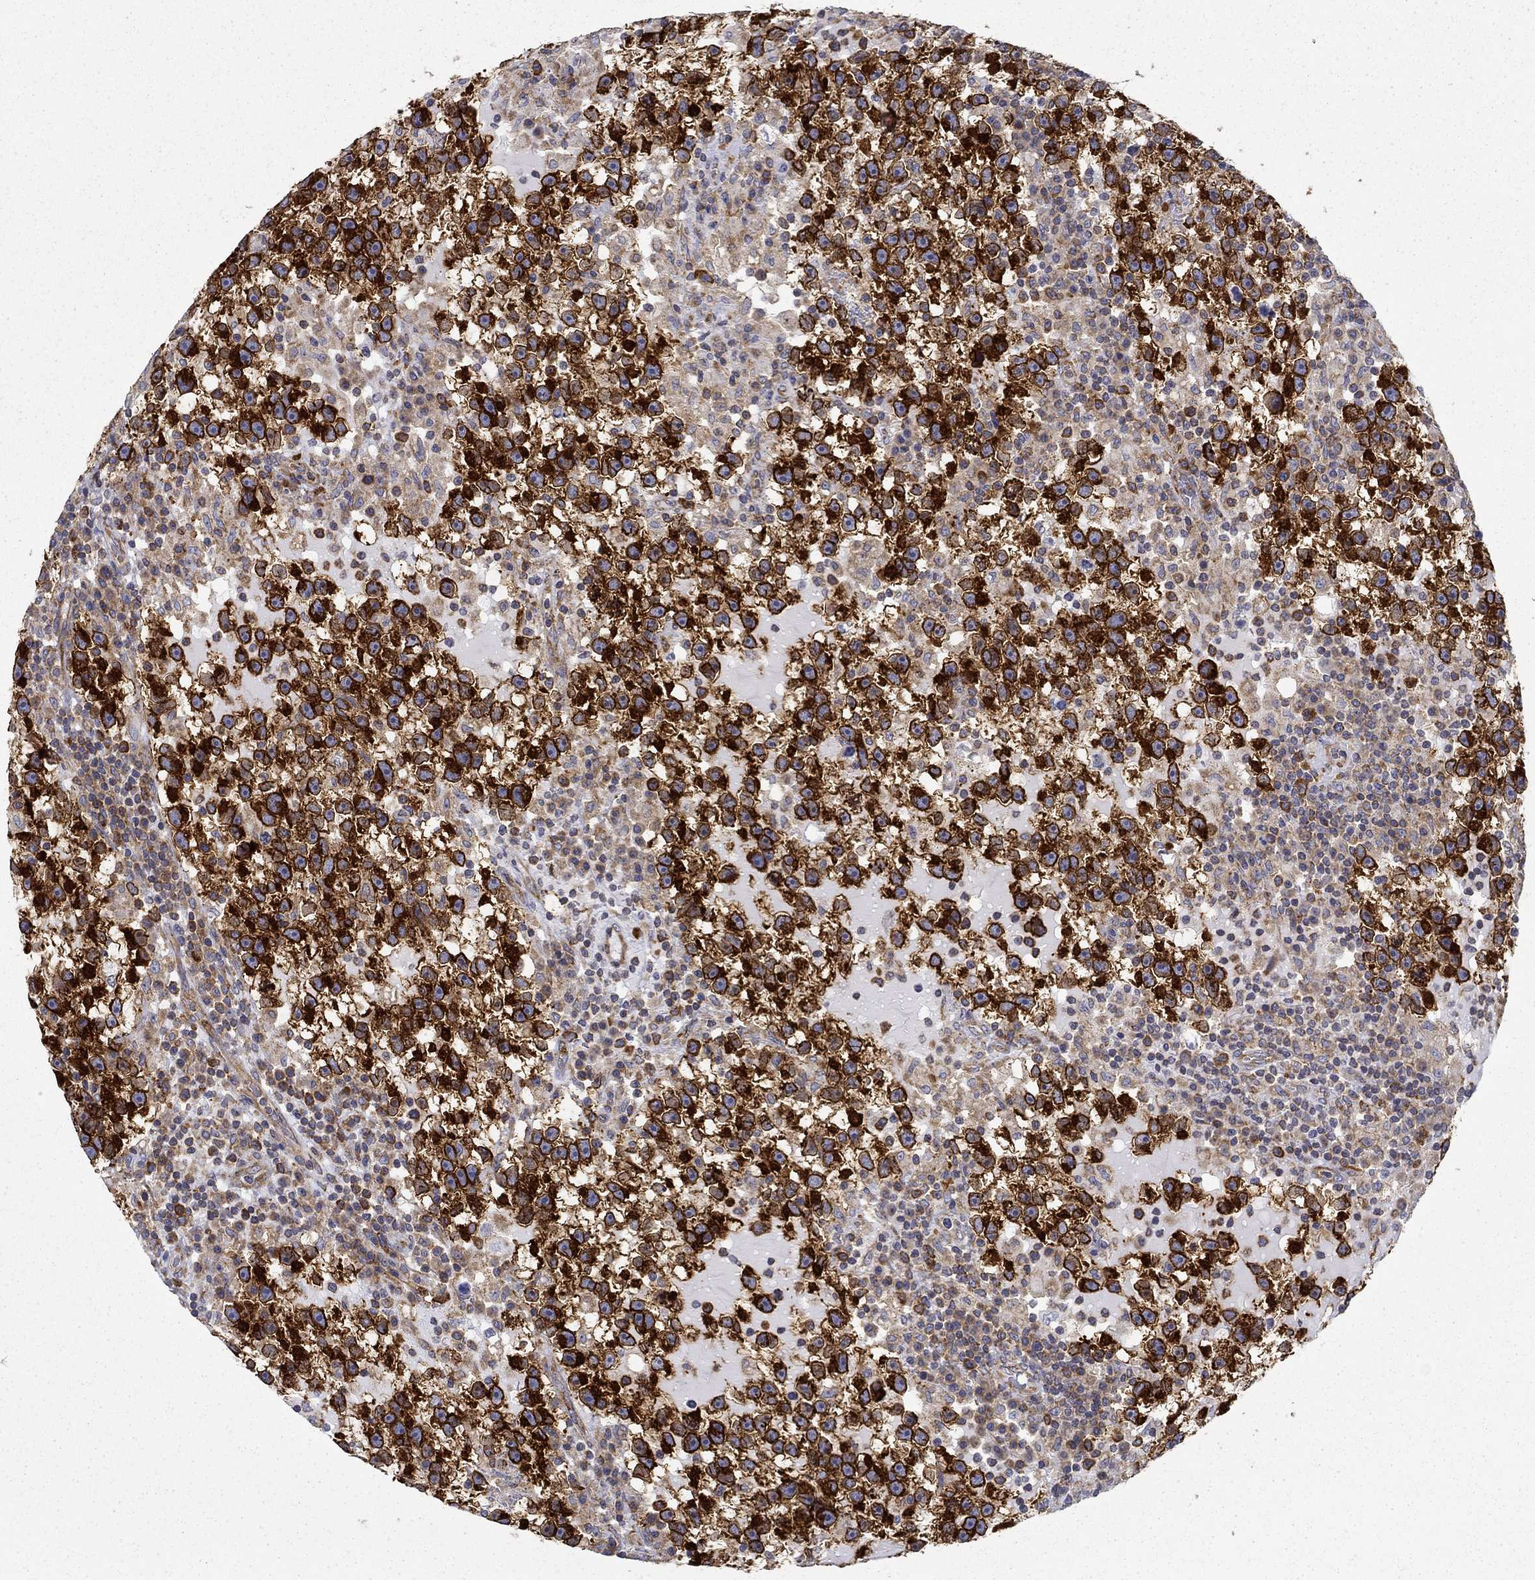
{"staining": {"intensity": "strong", "quantity": ">75%", "location": "cytoplasmic/membranous"}, "tissue": "testis cancer", "cell_type": "Tumor cells", "image_type": "cancer", "snomed": [{"axis": "morphology", "description": "Seminoma, NOS"}, {"axis": "topography", "description": "Testis"}], "caption": "Seminoma (testis) stained with immunohistochemistry (IHC) reveals strong cytoplasmic/membranous staining in approximately >75% of tumor cells.", "gene": "FXR1", "patient": {"sex": "male", "age": 47}}